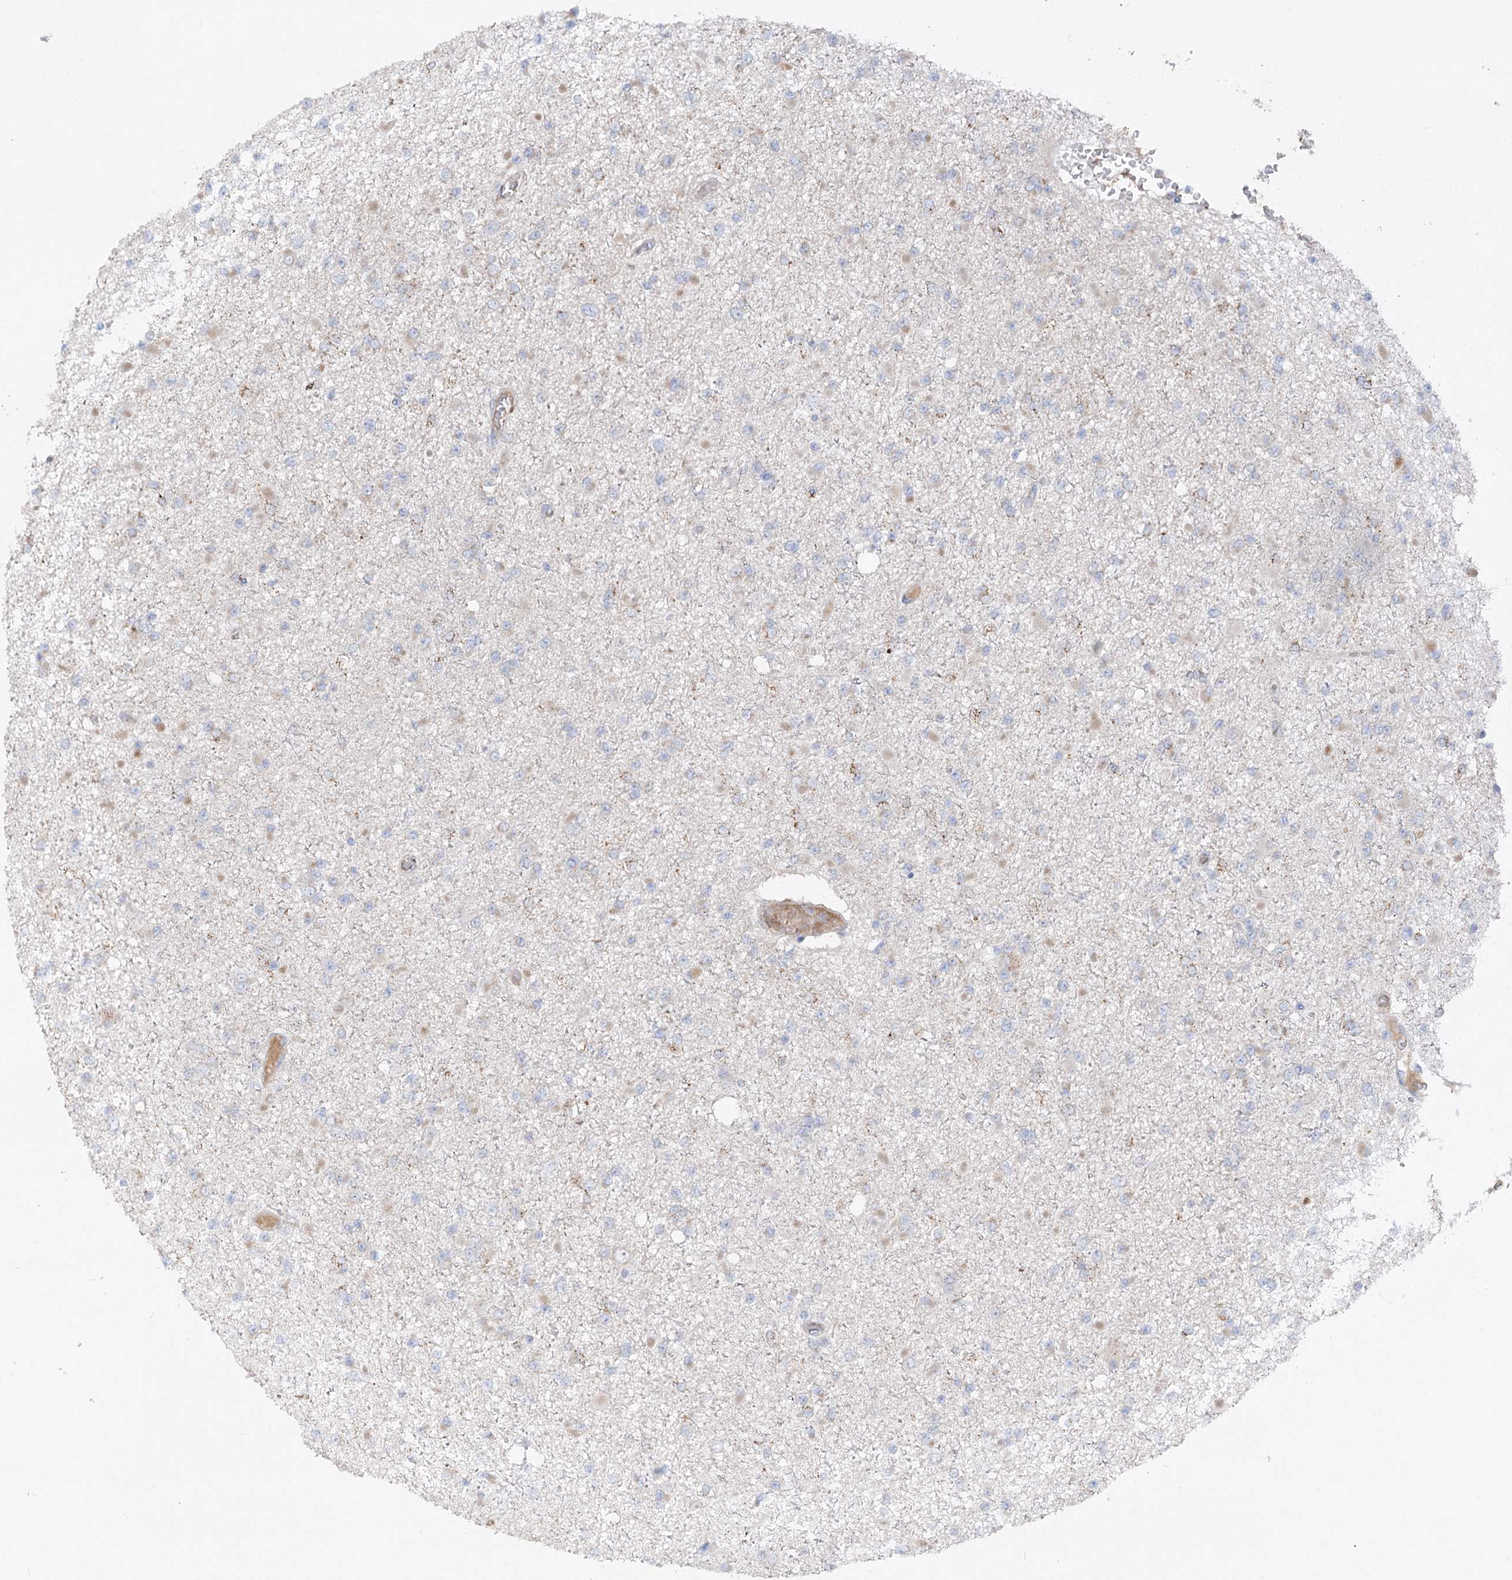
{"staining": {"intensity": "negative", "quantity": "none", "location": "none"}, "tissue": "glioma", "cell_type": "Tumor cells", "image_type": "cancer", "snomed": [{"axis": "morphology", "description": "Glioma, malignant, Low grade"}, {"axis": "topography", "description": "Brain"}], "caption": "This micrograph is of malignant glioma (low-grade) stained with immunohistochemistry to label a protein in brown with the nuclei are counter-stained blue. There is no staining in tumor cells. (DAB immunohistochemistry with hematoxylin counter stain).", "gene": "FGF19", "patient": {"sex": "female", "age": 22}}